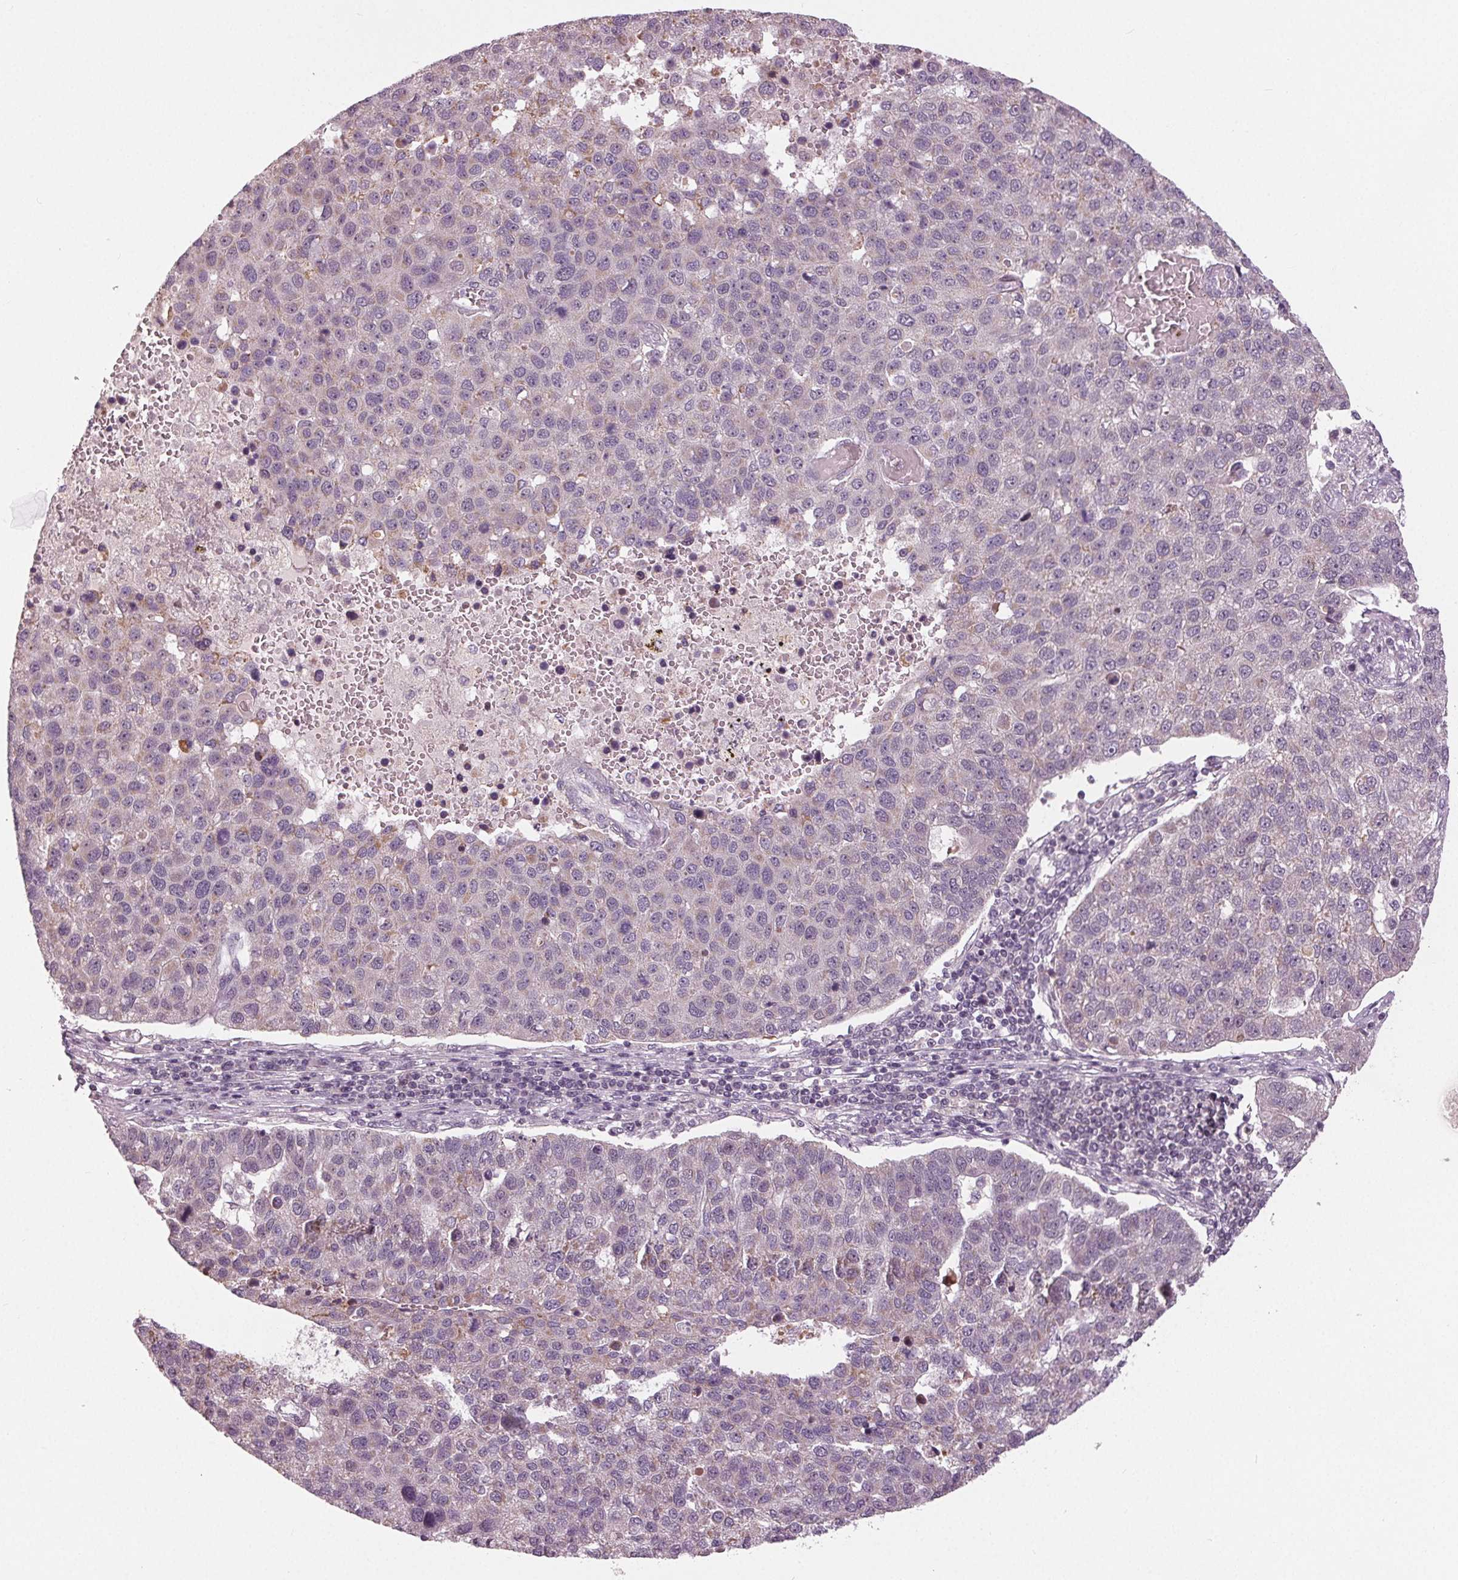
{"staining": {"intensity": "weak", "quantity": "<25%", "location": "cytoplasmic/membranous"}, "tissue": "pancreatic cancer", "cell_type": "Tumor cells", "image_type": "cancer", "snomed": [{"axis": "morphology", "description": "Adenocarcinoma, NOS"}, {"axis": "topography", "description": "Pancreas"}], "caption": "A histopathology image of human pancreatic adenocarcinoma is negative for staining in tumor cells. (DAB (3,3'-diaminobenzidine) IHC, high magnification).", "gene": "ZNF605", "patient": {"sex": "female", "age": 61}}